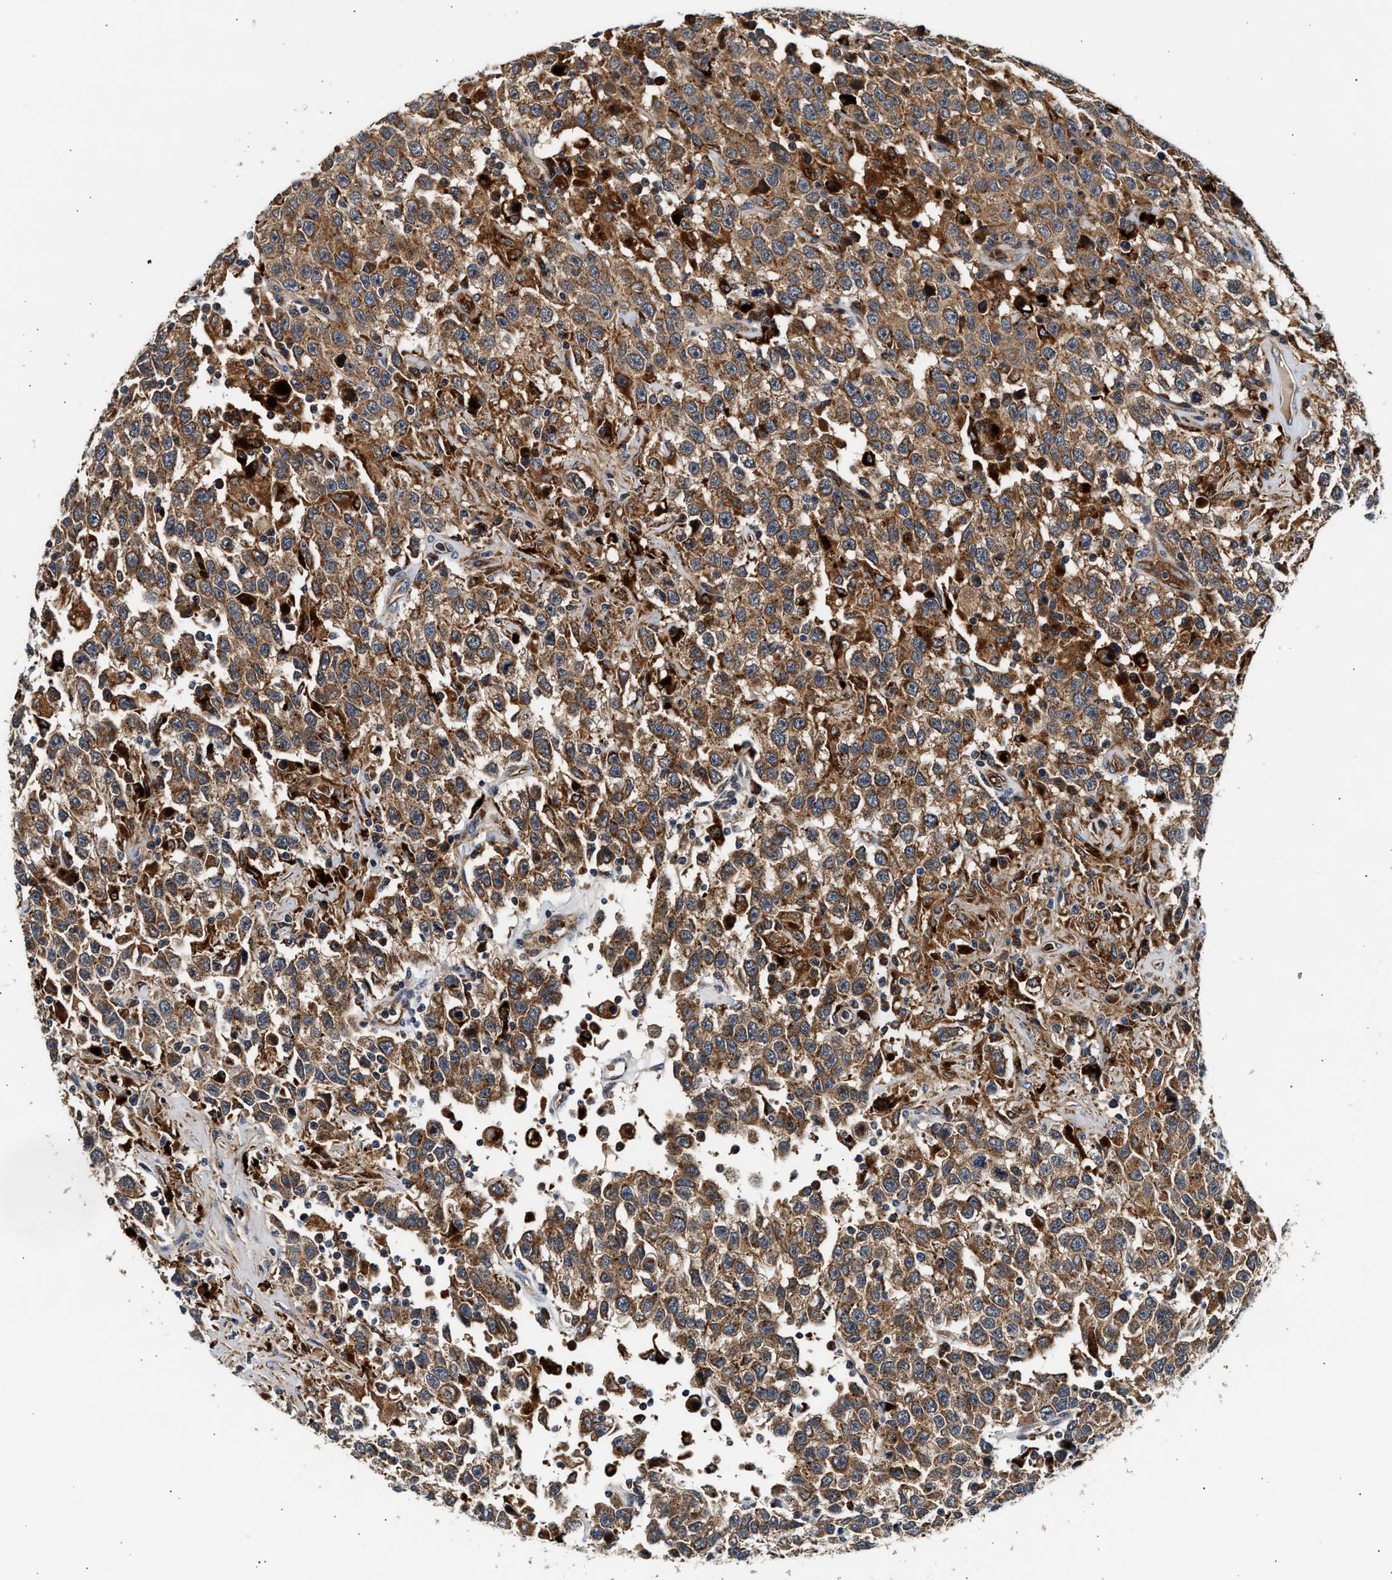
{"staining": {"intensity": "moderate", "quantity": ">75%", "location": "cytoplasmic/membranous"}, "tissue": "testis cancer", "cell_type": "Tumor cells", "image_type": "cancer", "snomed": [{"axis": "morphology", "description": "Seminoma, NOS"}, {"axis": "topography", "description": "Testis"}], "caption": "This is an image of IHC staining of testis cancer (seminoma), which shows moderate positivity in the cytoplasmic/membranous of tumor cells.", "gene": "PLD3", "patient": {"sex": "male", "age": 41}}